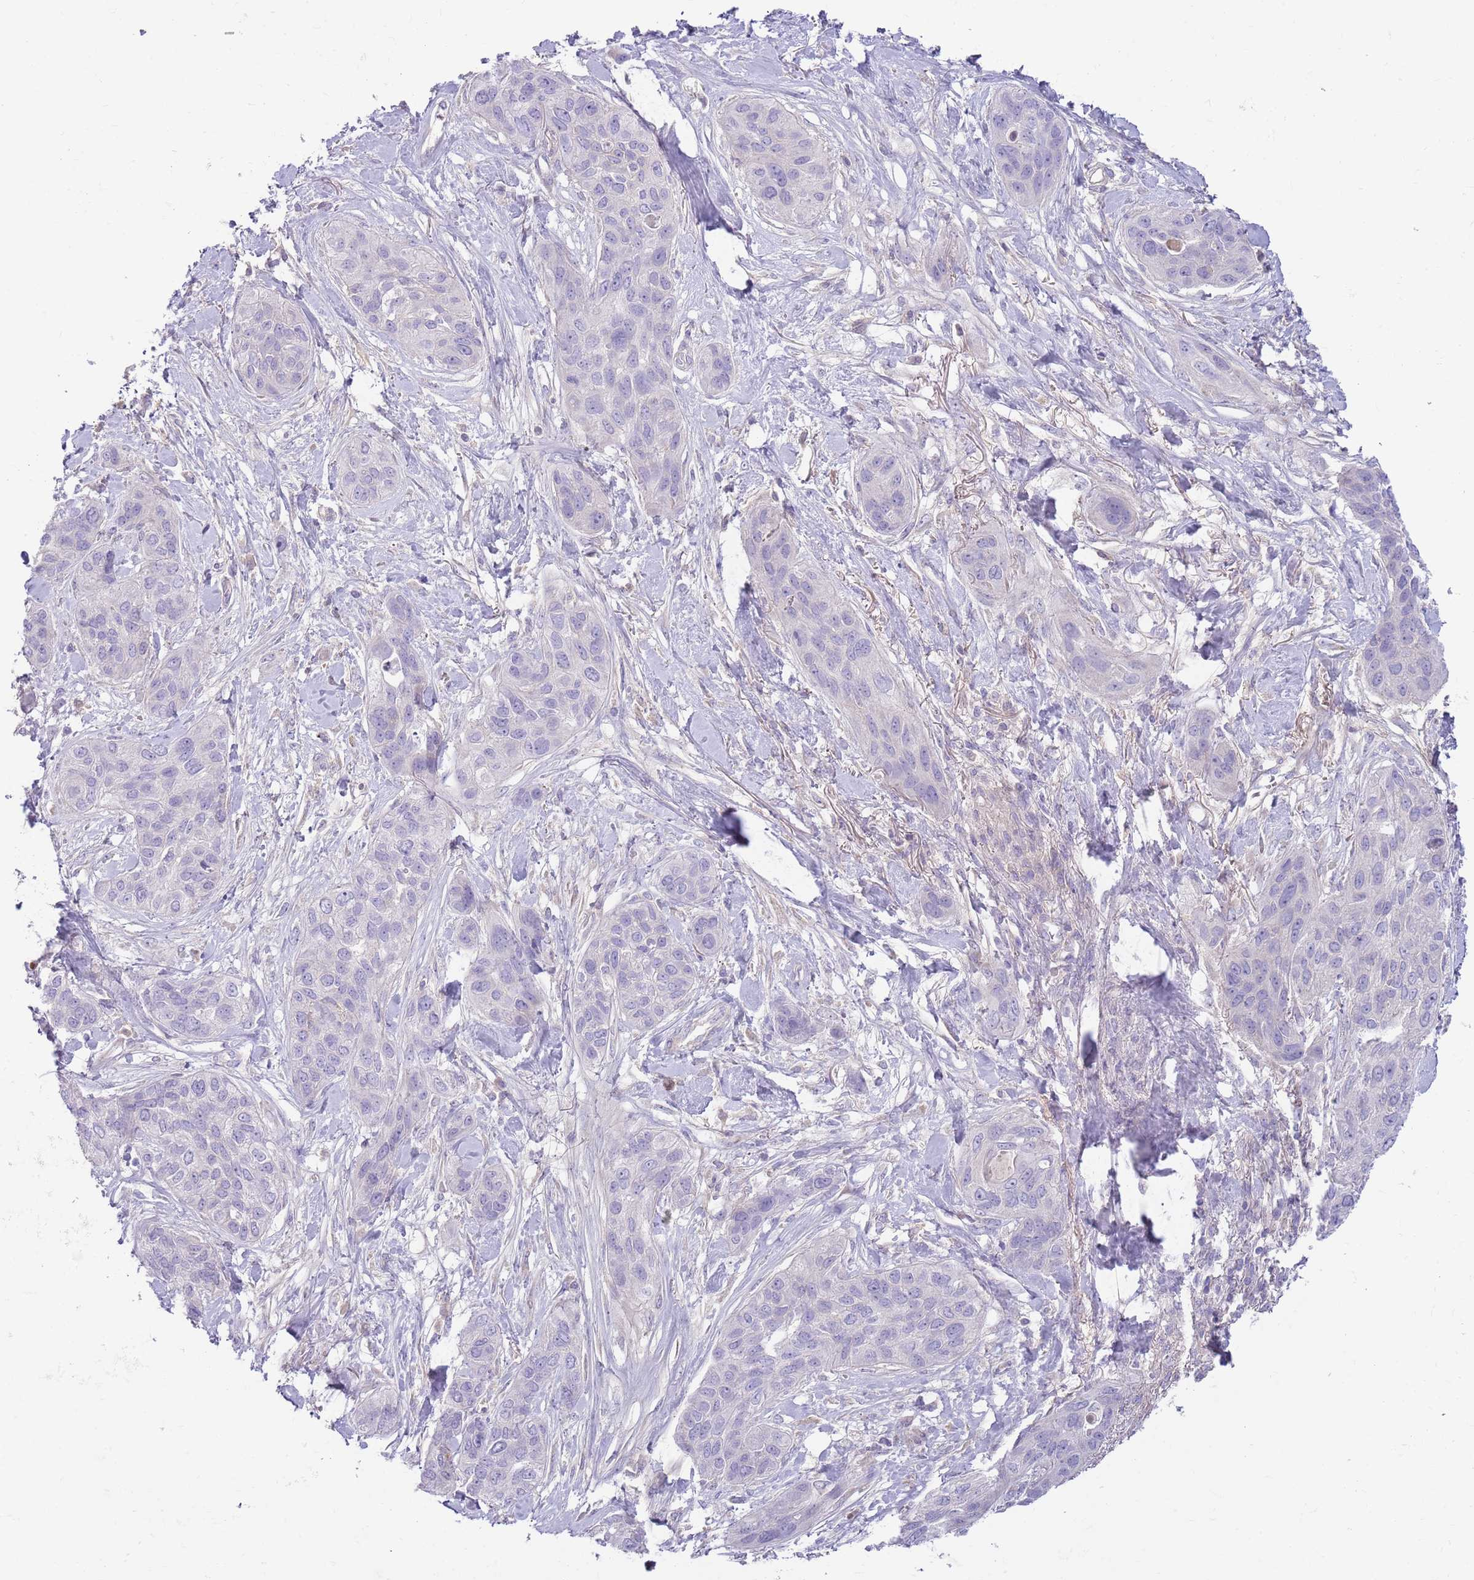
{"staining": {"intensity": "strong", "quantity": "<25%", "location": "cytoplasmic/membranous"}, "tissue": "lung cancer", "cell_type": "Tumor cells", "image_type": "cancer", "snomed": [{"axis": "morphology", "description": "Squamous cell carcinoma, NOS"}, {"axis": "topography", "description": "Lung"}], "caption": "The immunohistochemical stain labels strong cytoplasmic/membranous staining in tumor cells of lung cancer (squamous cell carcinoma) tissue.", "gene": "CFH", "patient": {"sex": "female", "age": 70}}